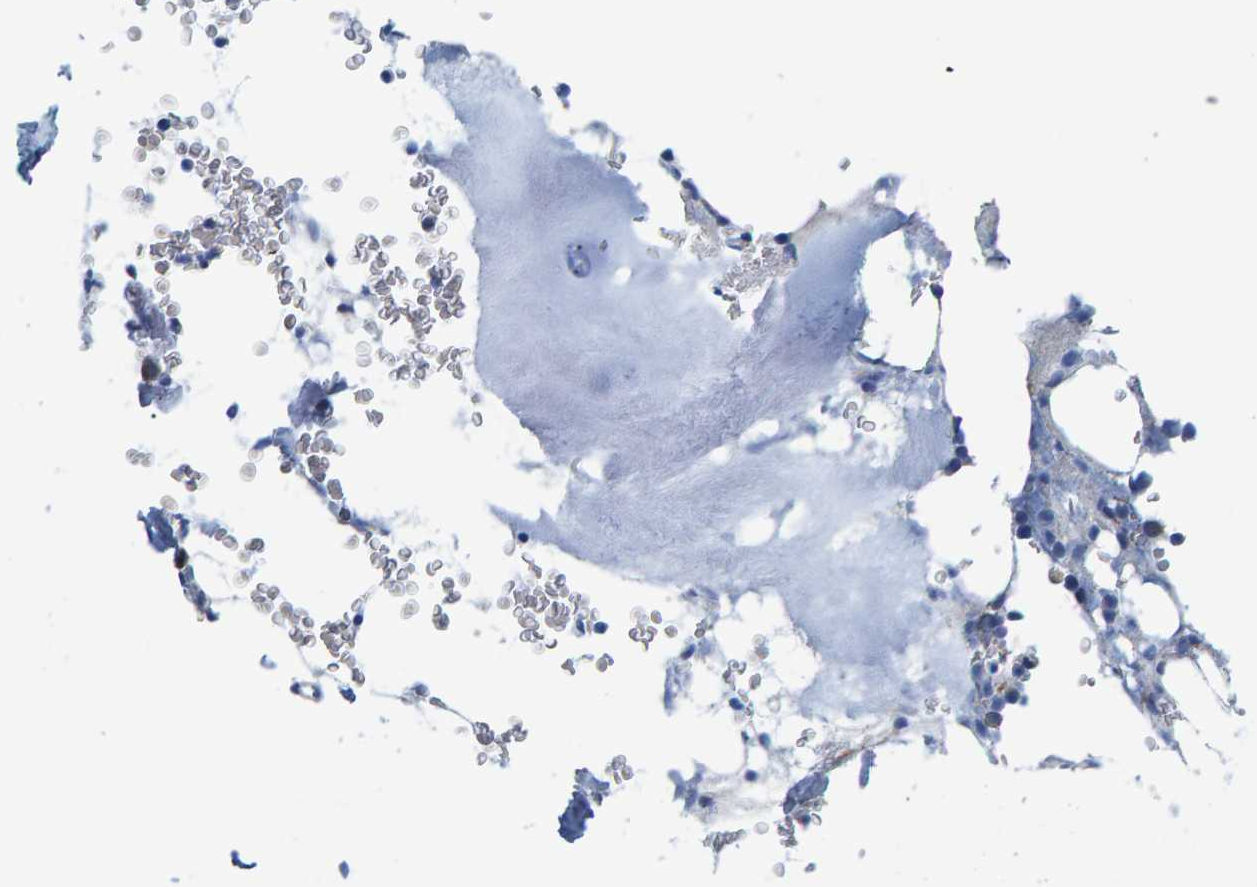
{"staining": {"intensity": "negative", "quantity": "none", "location": "none"}, "tissue": "bone marrow", "cell_type": "Hematopoietic cells", "image_type": "normal", "snomed": [{"axis": "morphology", "description": "Normal tissue, NOS"}, {"axis": "topography", "description": "Bone marrow"}], "caption": "Immunohistochemistry (IHC) micrograph of benign bone marrow: human bone marrow stained with DAB demonstrates no significant protein staining in hematopoietic cells. (Immunohistochemistry (IHC), brightfield microscopy, high magnification).", "gene": "IDO1", "patient": {"sex": "female", "age": 81}}